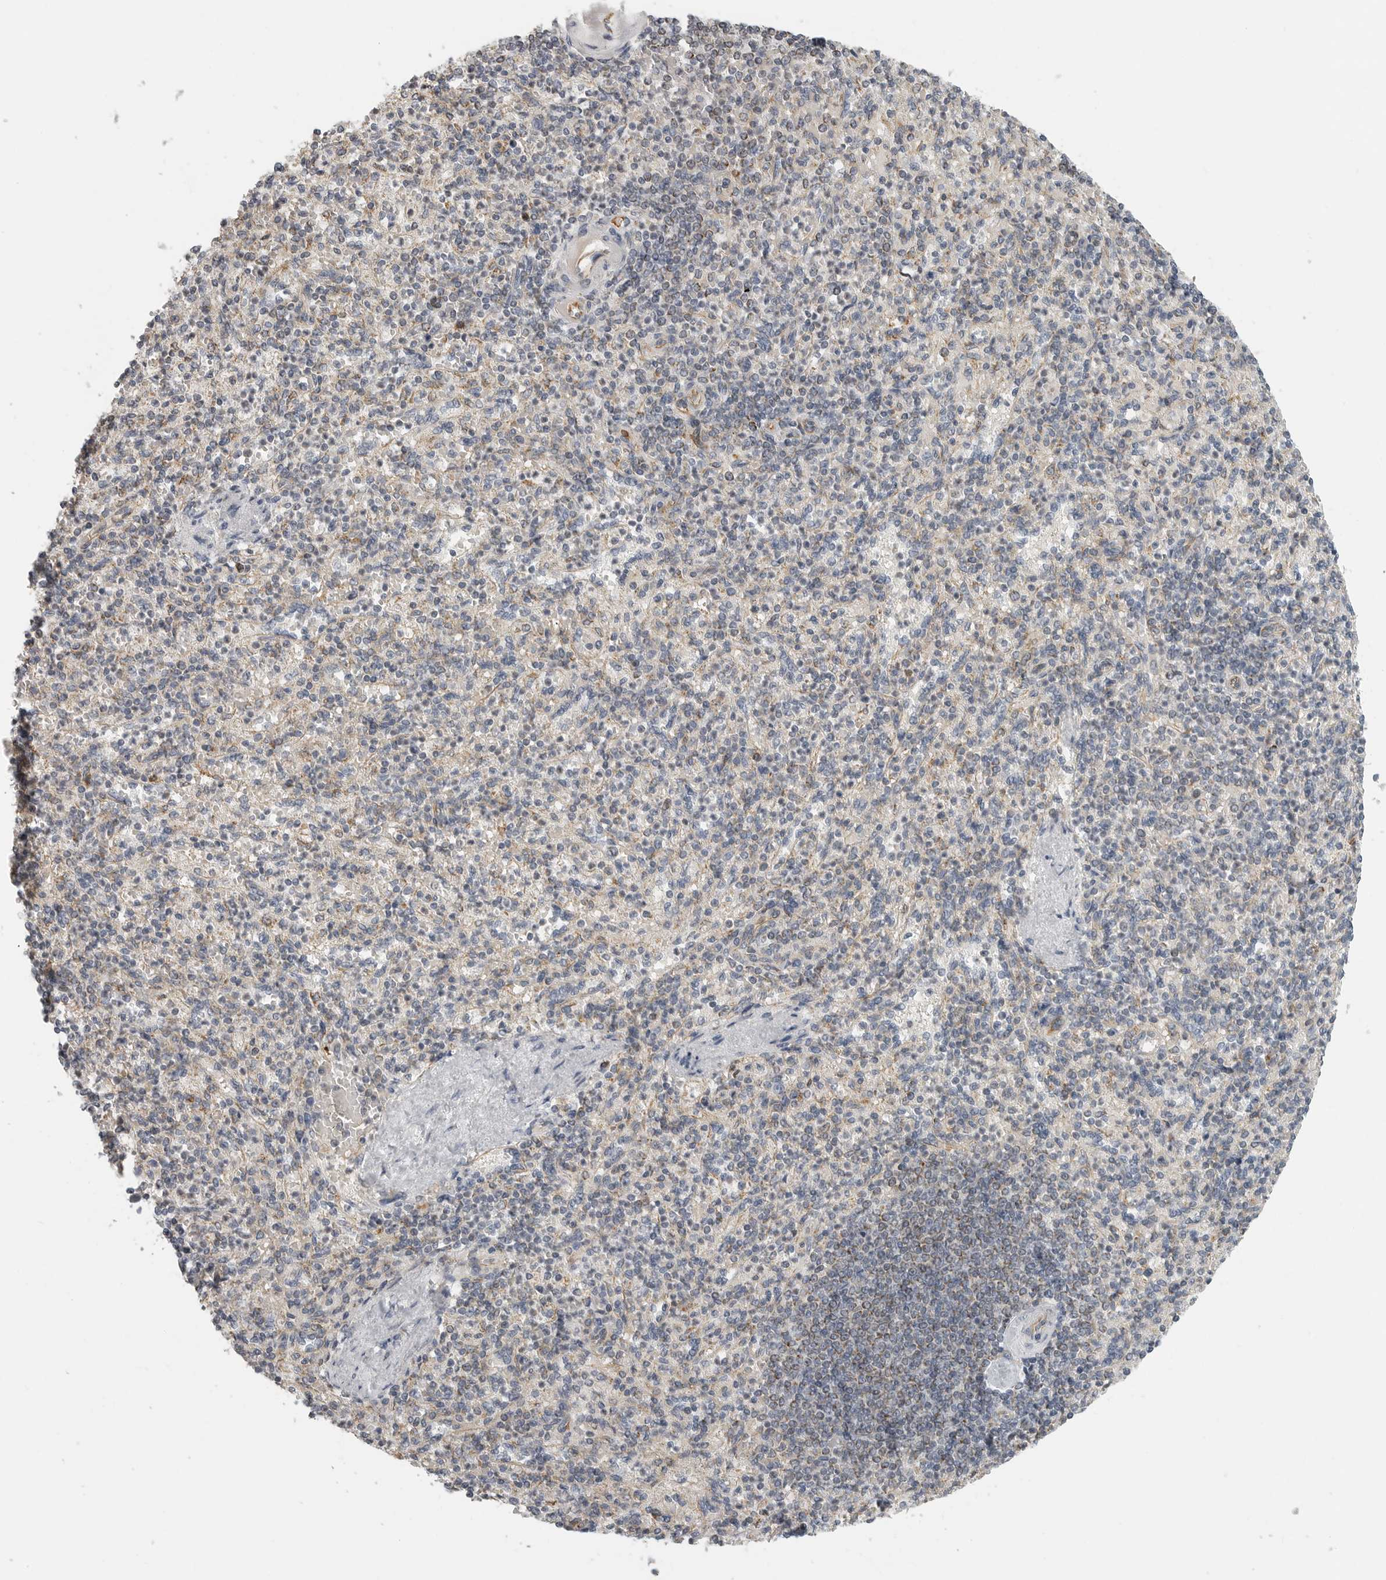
{"staining": {"intensity": "weak", "quantity": "<25%", "location": "cytoplasmic/membranous"}, "tissue": "spleen", "cell_type": "Cells in red pulp", "image_type": "normal", "snomed": [{"axis": "morphology", "description": "Normal tissue, NOS"}, {"axis": "topography", "description": "Spleen"}], "caption": "Immunohistochemistry micrograph of normal spleen: human spleen stained with DAB shows no significant protein expression in cells in red pulp. (DAB immunohistochemistry visualized using brightfield microscopy, high magnification).", "gene": "RXFP3", "patient": {"sex": "female", "age": 74}}